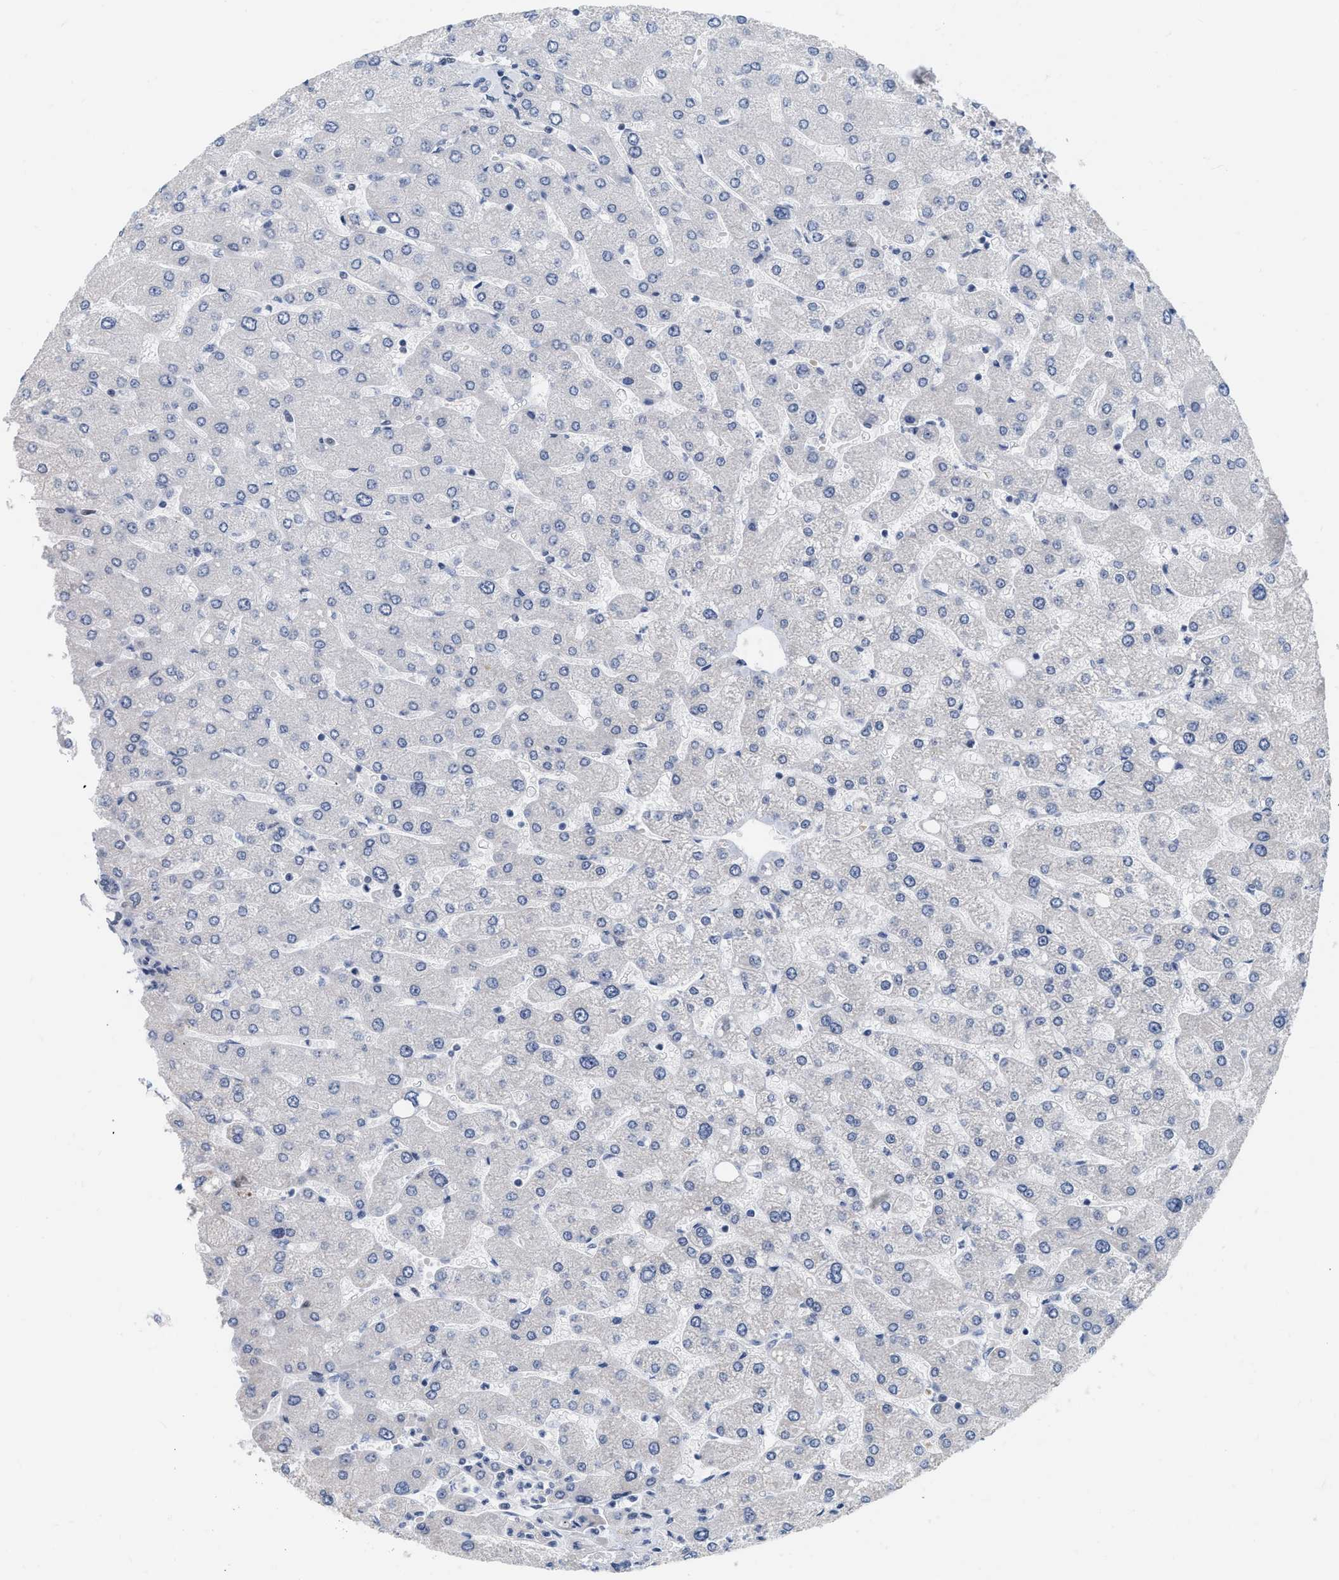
{"staining": {"intensity": "negative", "quantity": "none", "location": "none"}, "tissue": "liver", "cell_type": "Cholangiocytes", "image_type": "normal", "snomed": [{"axis": "morphology", "description": "Normal tissue, NOS"}, {"axis": "topography", "description": "Liver"}], "caption": "Micrograph shows no protein expression in cholangiocytes of benign liver. Brightfield microscopy of immunohistochemistry stained with DAB (3,3'-diaminobenzidine) (brown) and hematoxylin (blue), captured at high magnification.", "gene": "XIRP1", "patient": {"sex": "male", "age": 55}}